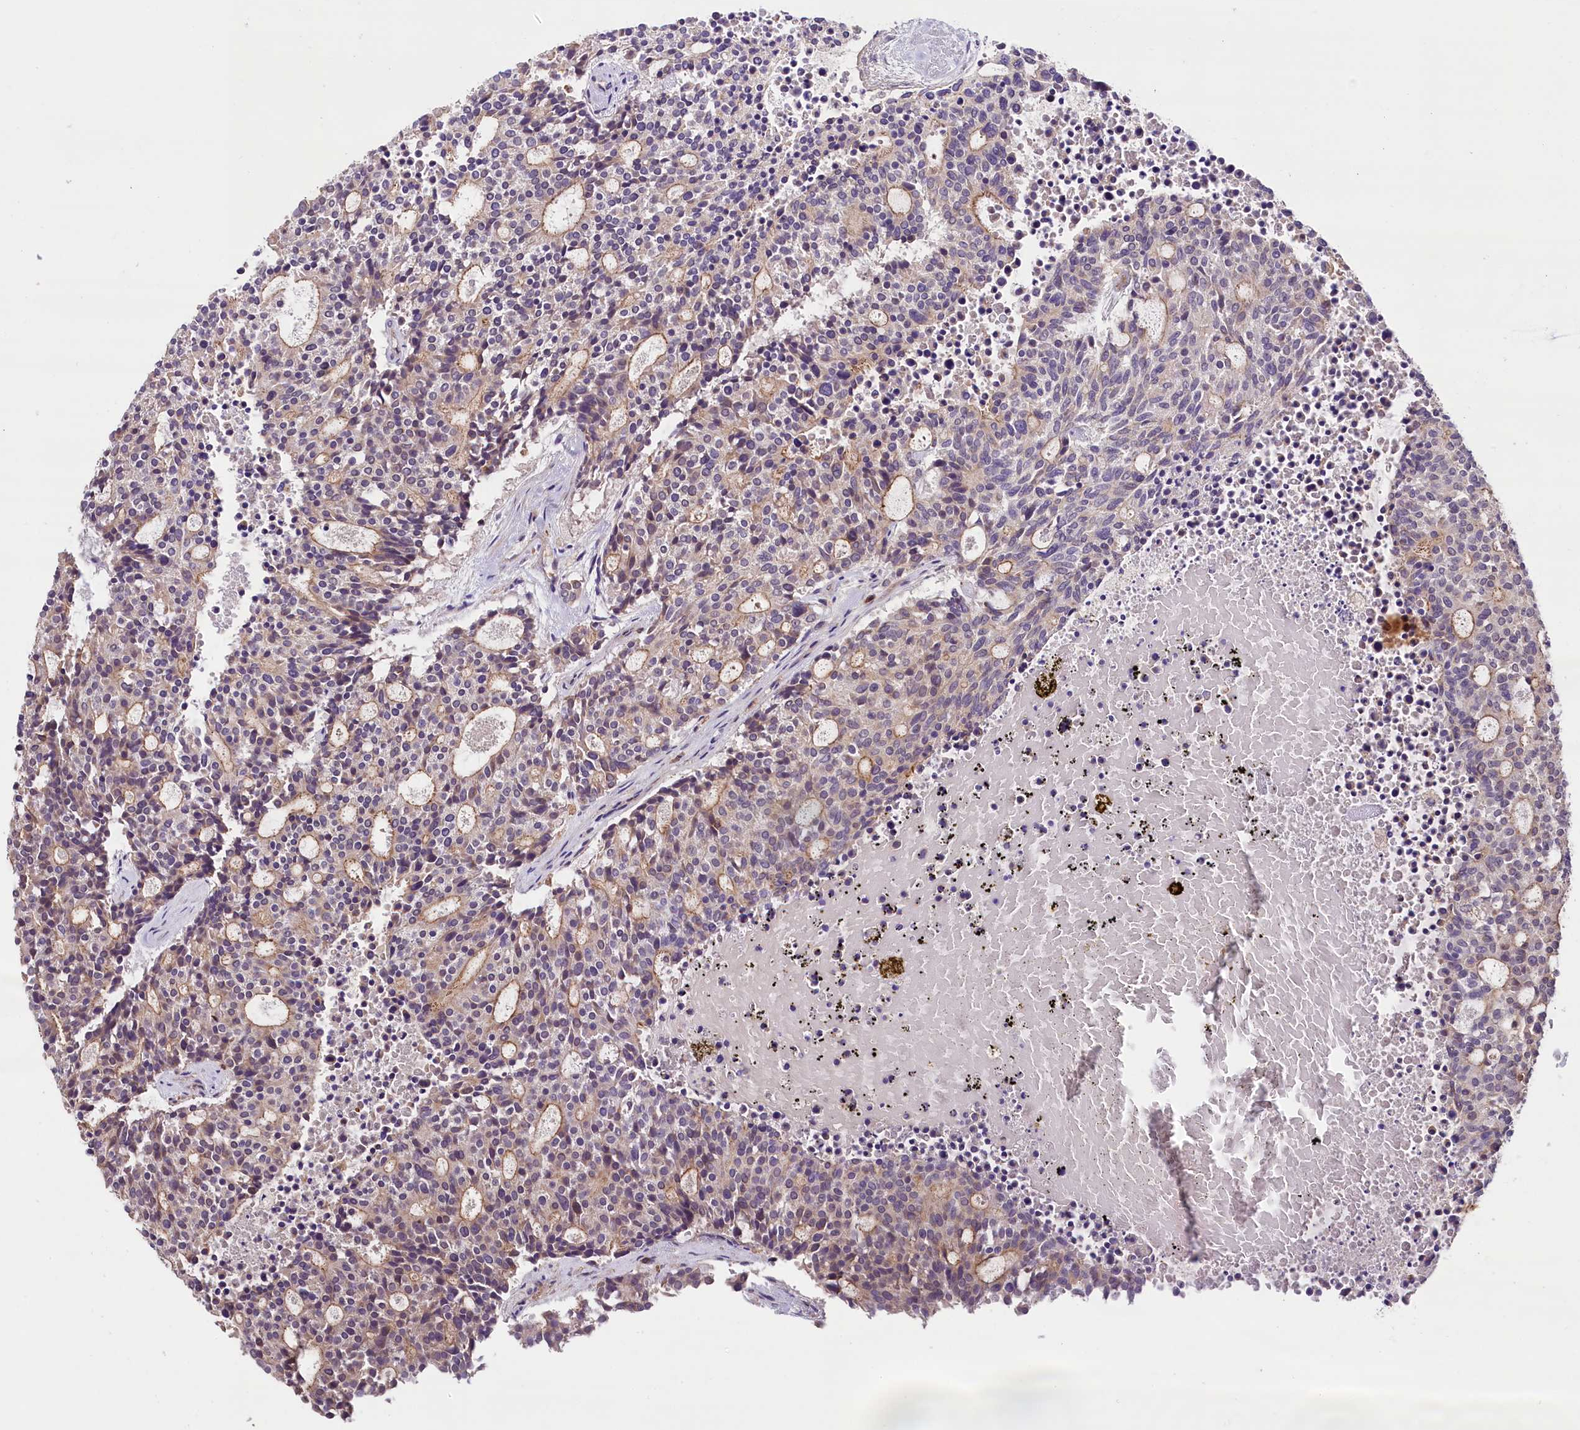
{"staining": {"intensity": "moderate", "quantity": "<25%", "location": "cytoplasmic/membranous"}, "tissue": "carcinoid", "cell_type": "Tumor cells", "image_type": "cancer", "snomed": [{"axis": "morphology", "description": "Carcinoid, malignant, NOS"}, {"axis": "topography", "description": "Pancreas"}], "caption": "High-magnification brightfield microscopy of carcinoid (malignant) stained with DAB (brown) and counterstained with hematoxylin (blue). tumor cells exhibit moderate cytoplasmic/membranous expression is present in about<25% of cells.", "gene": "SKIDA1", "patient": {"sex": "female", "age": 54}}